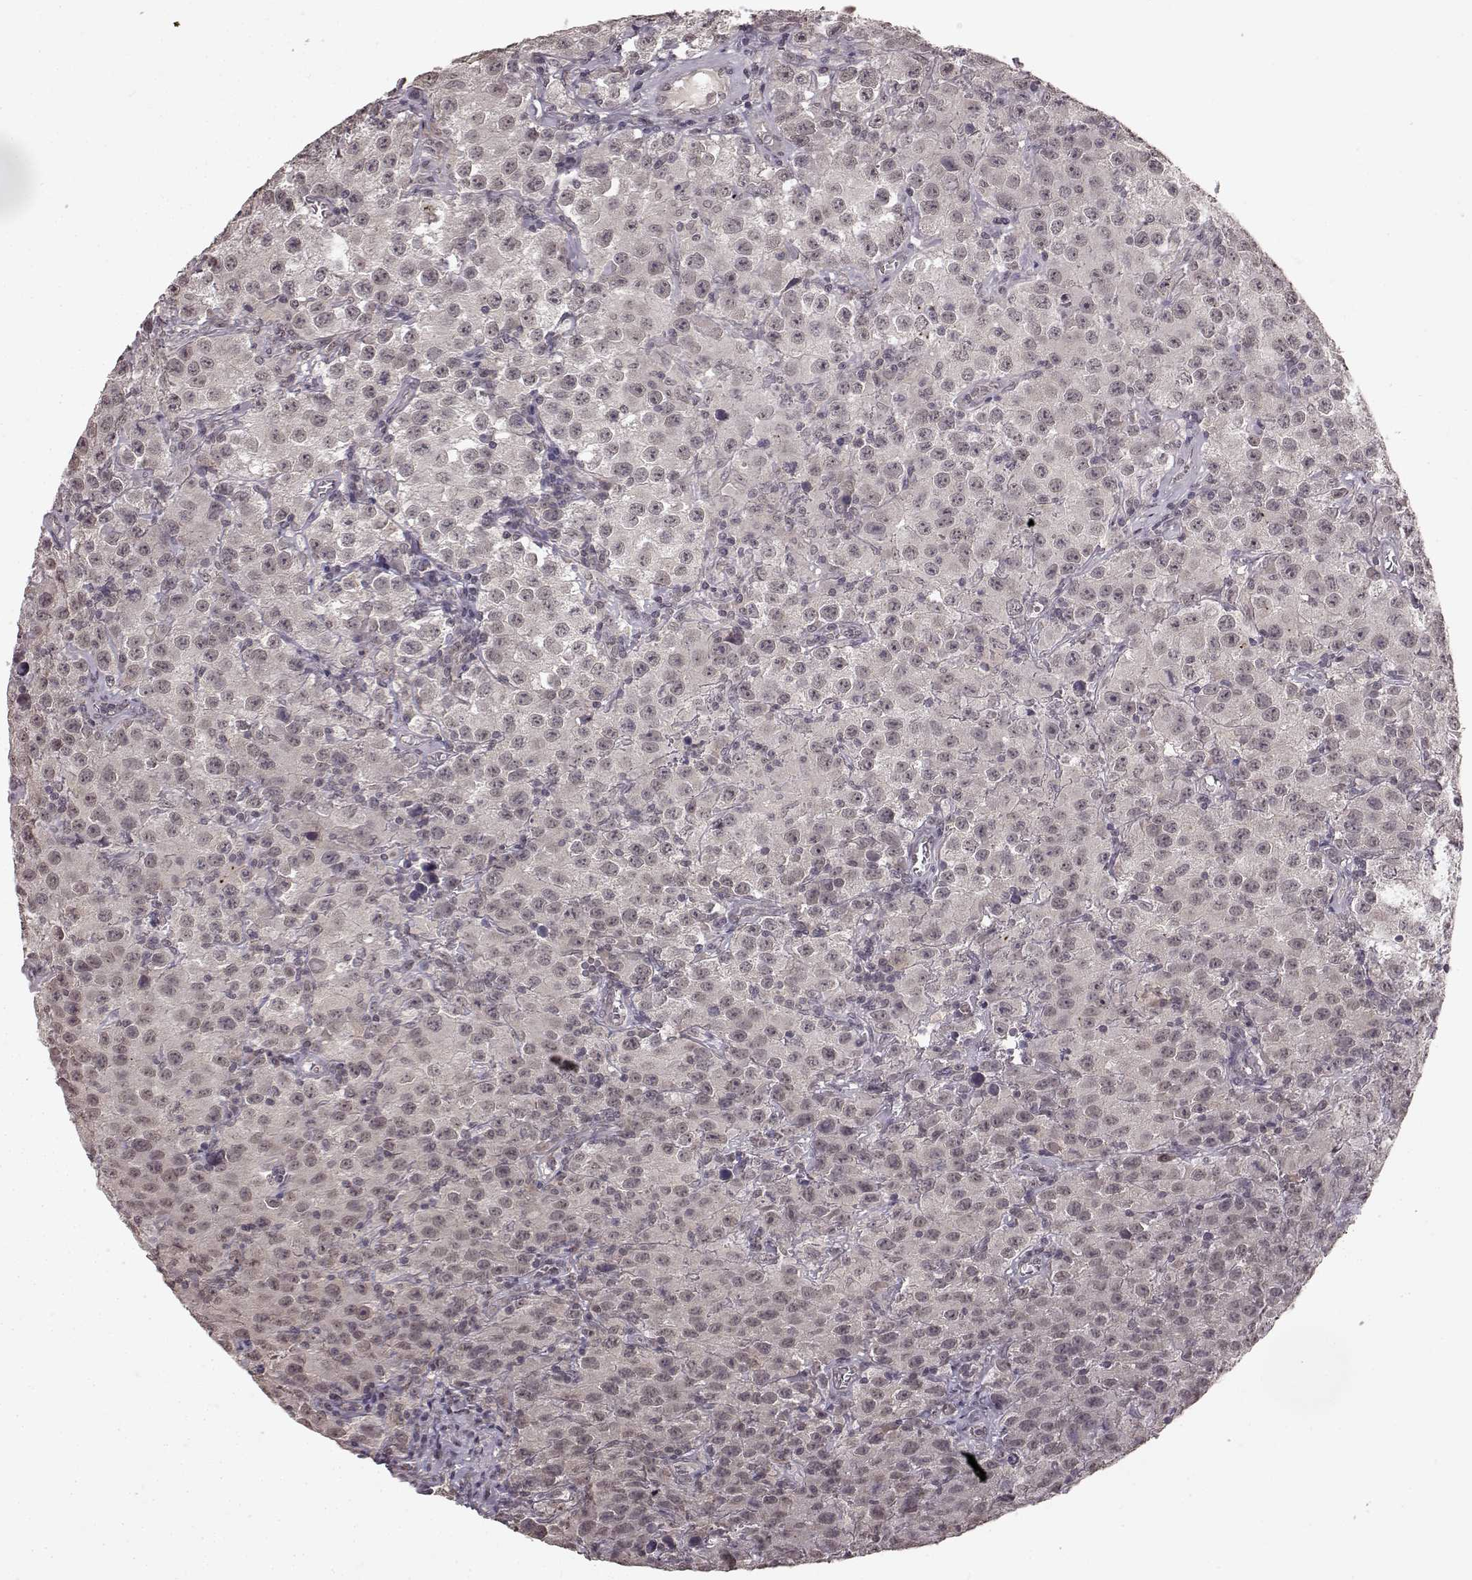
{"staining": {"intensity": "negative", "quantity": "none", "location": "none"}, "tissue": "testis cancer", "cell_type": "Tumor cells", "image_type": "cancer", "snomed": [{"axis": "morphology", "description": "Seminoma, NOS"}, {"axis": "topography", "description": "Testis"}], "caption": "Immunohistochemistry (IHC) of seminoma (testis) reveals no positivity in tumor cells.", "gene": "NTRK2", "patient": {"sex": "male", "age": 52}}